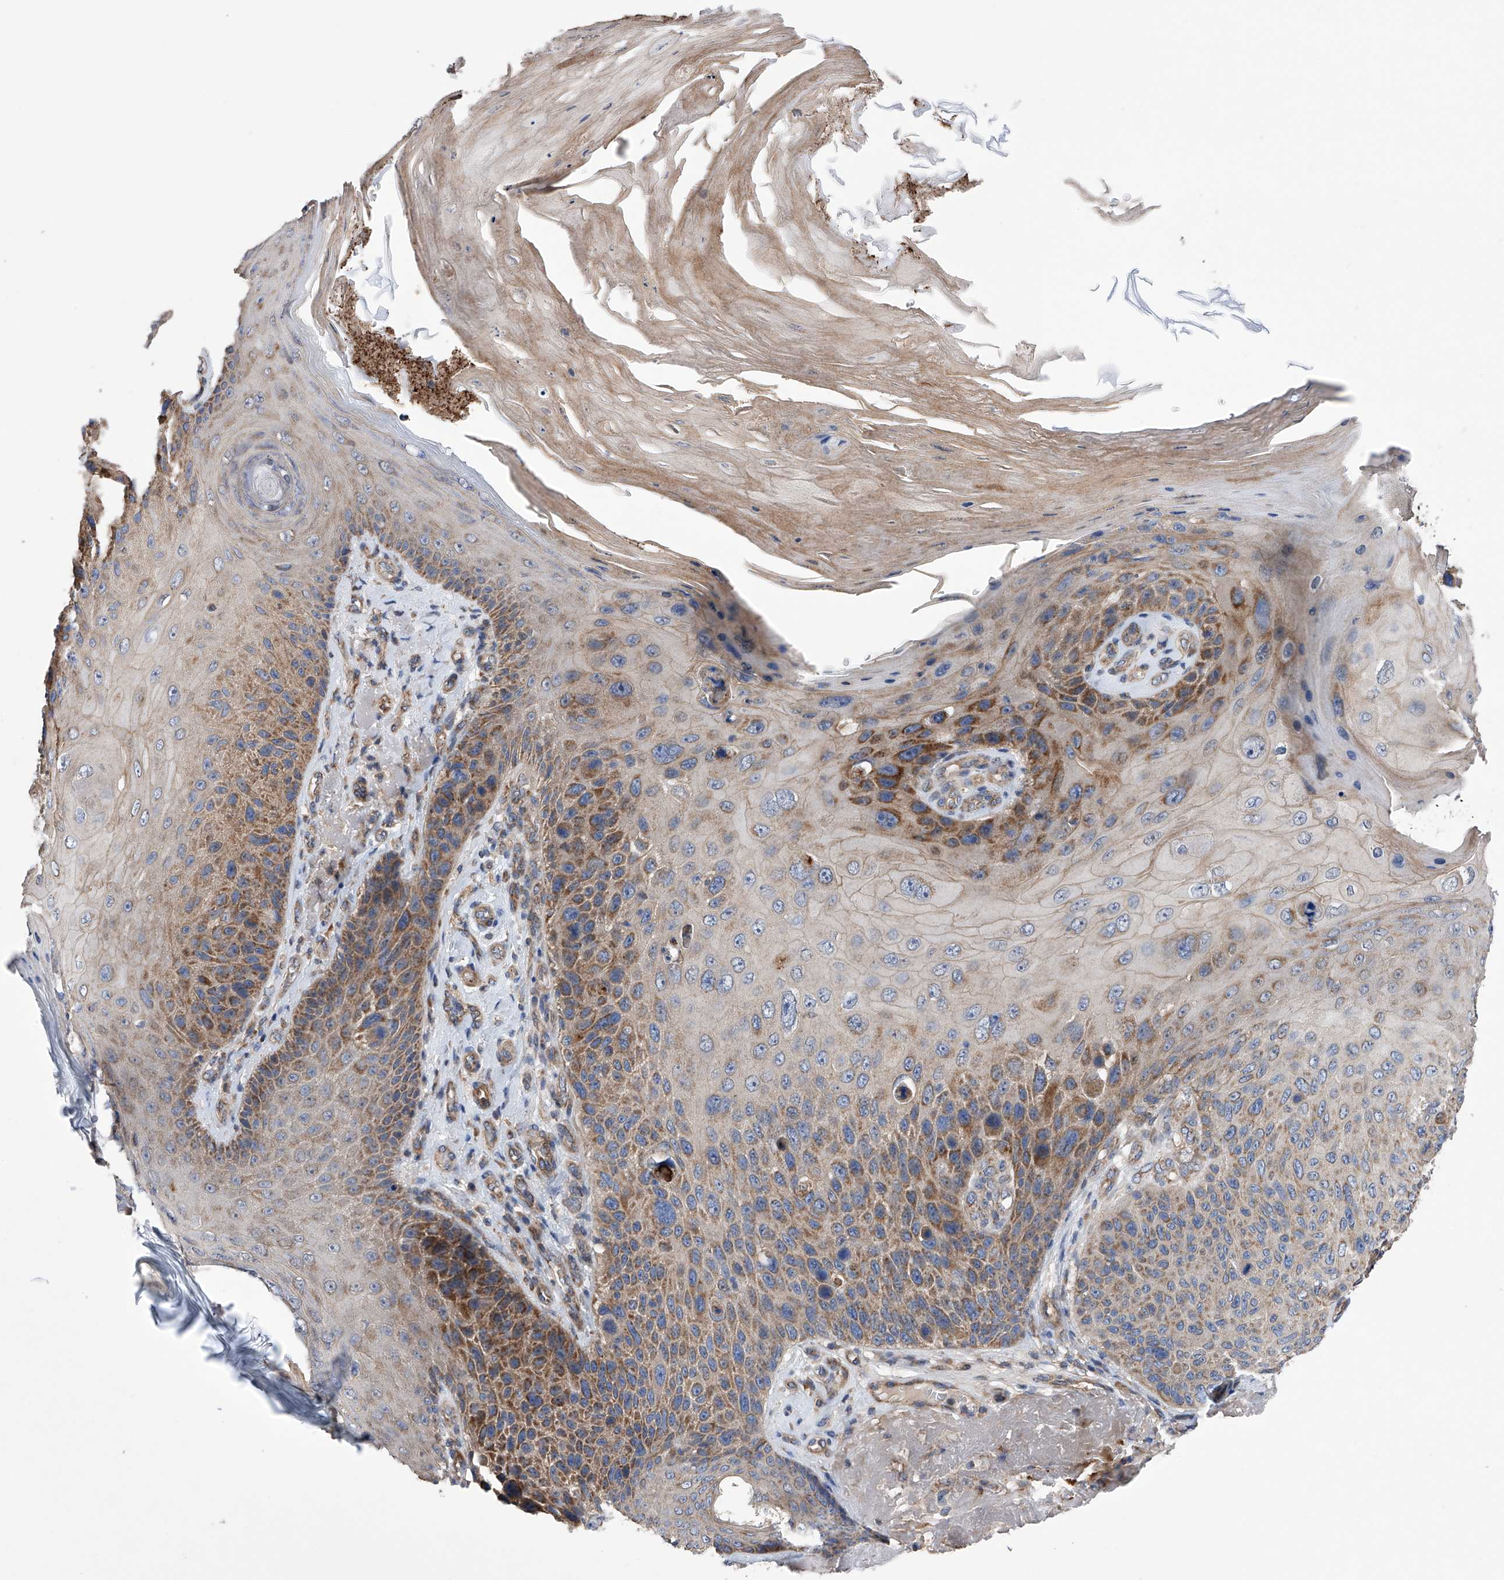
{"staining": {"intensity": "moderate", "quantity": ">75%", "location": "cytoplasmic/membranous"}, "tissue": "skin cancer", "cell_type": "Tumor cells", "image_type": "cancer", "snomed": [{"axis": "morphology", "description": "Squamous cell carcinoma, NOS"}, {"axis": "topography", "description": "Skin"}], "caption": "Protein positivity by immunohistochemistry (IHC) demonstrates moderate cytoplasmic/membranous positivity in about >75% of tumor cells in skin cancer (squamous cell carcinoma).", "gene": "EFCAB2", "patient": {"sex": "female", "age": 88}}